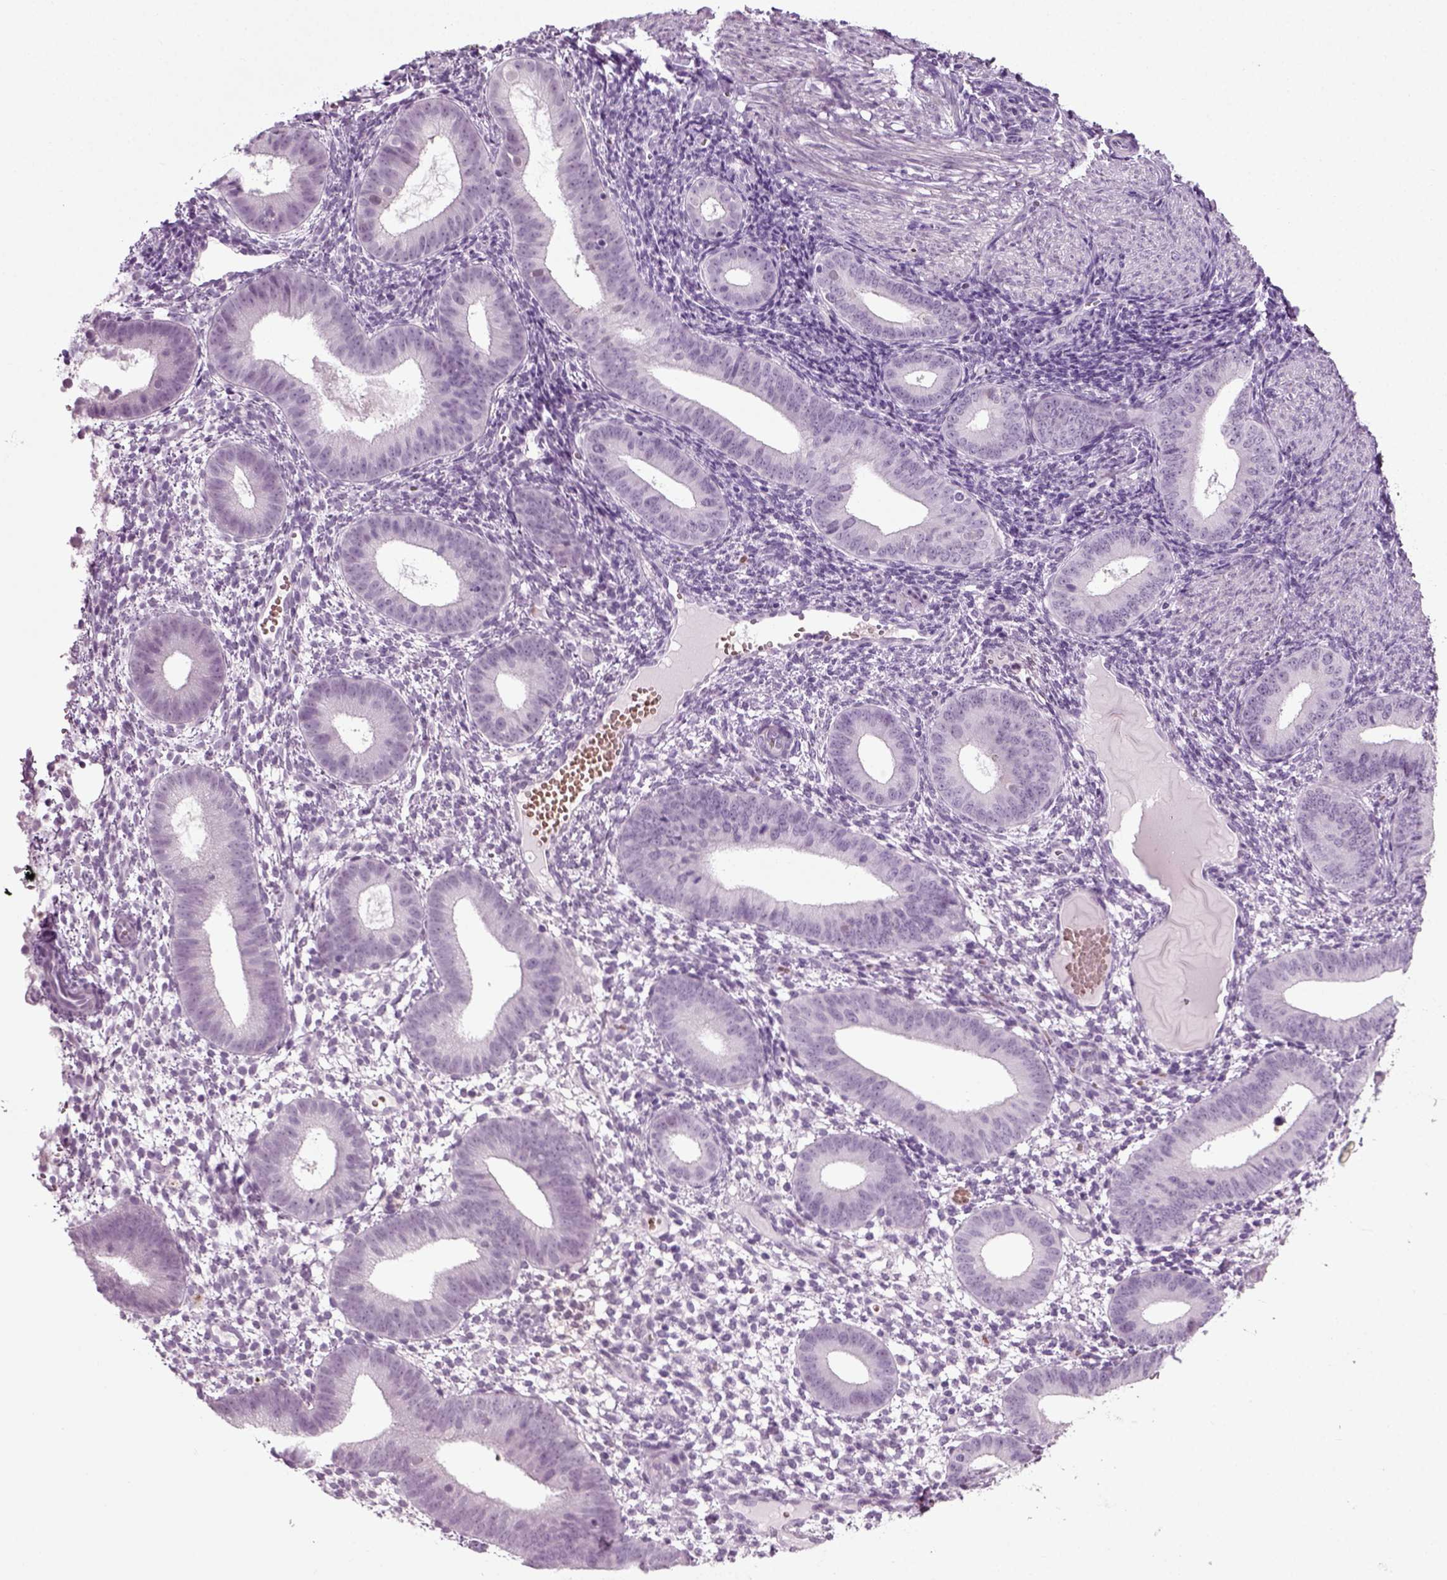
{"staining": {"intensity": "negative", "quantity": "none", "location": "none"}, "tissue": "endometrium", "cell_type": "Cells in endometrial stroma", "image_type": "normal", "snomed": [{"axis": "morphology", "description": "Normal tissue, NOS"}, {"axis": "topography", "description": "Endometrium"}], "caption": "Immunohistochemistry (IHC) histopathology image of normal human endometrium stained for a protein (brown), which reveals no expression in cells in endometrial stroma.", "gene": "ZC2HC1C", "patient": {"sex": "female", "age": 39}}